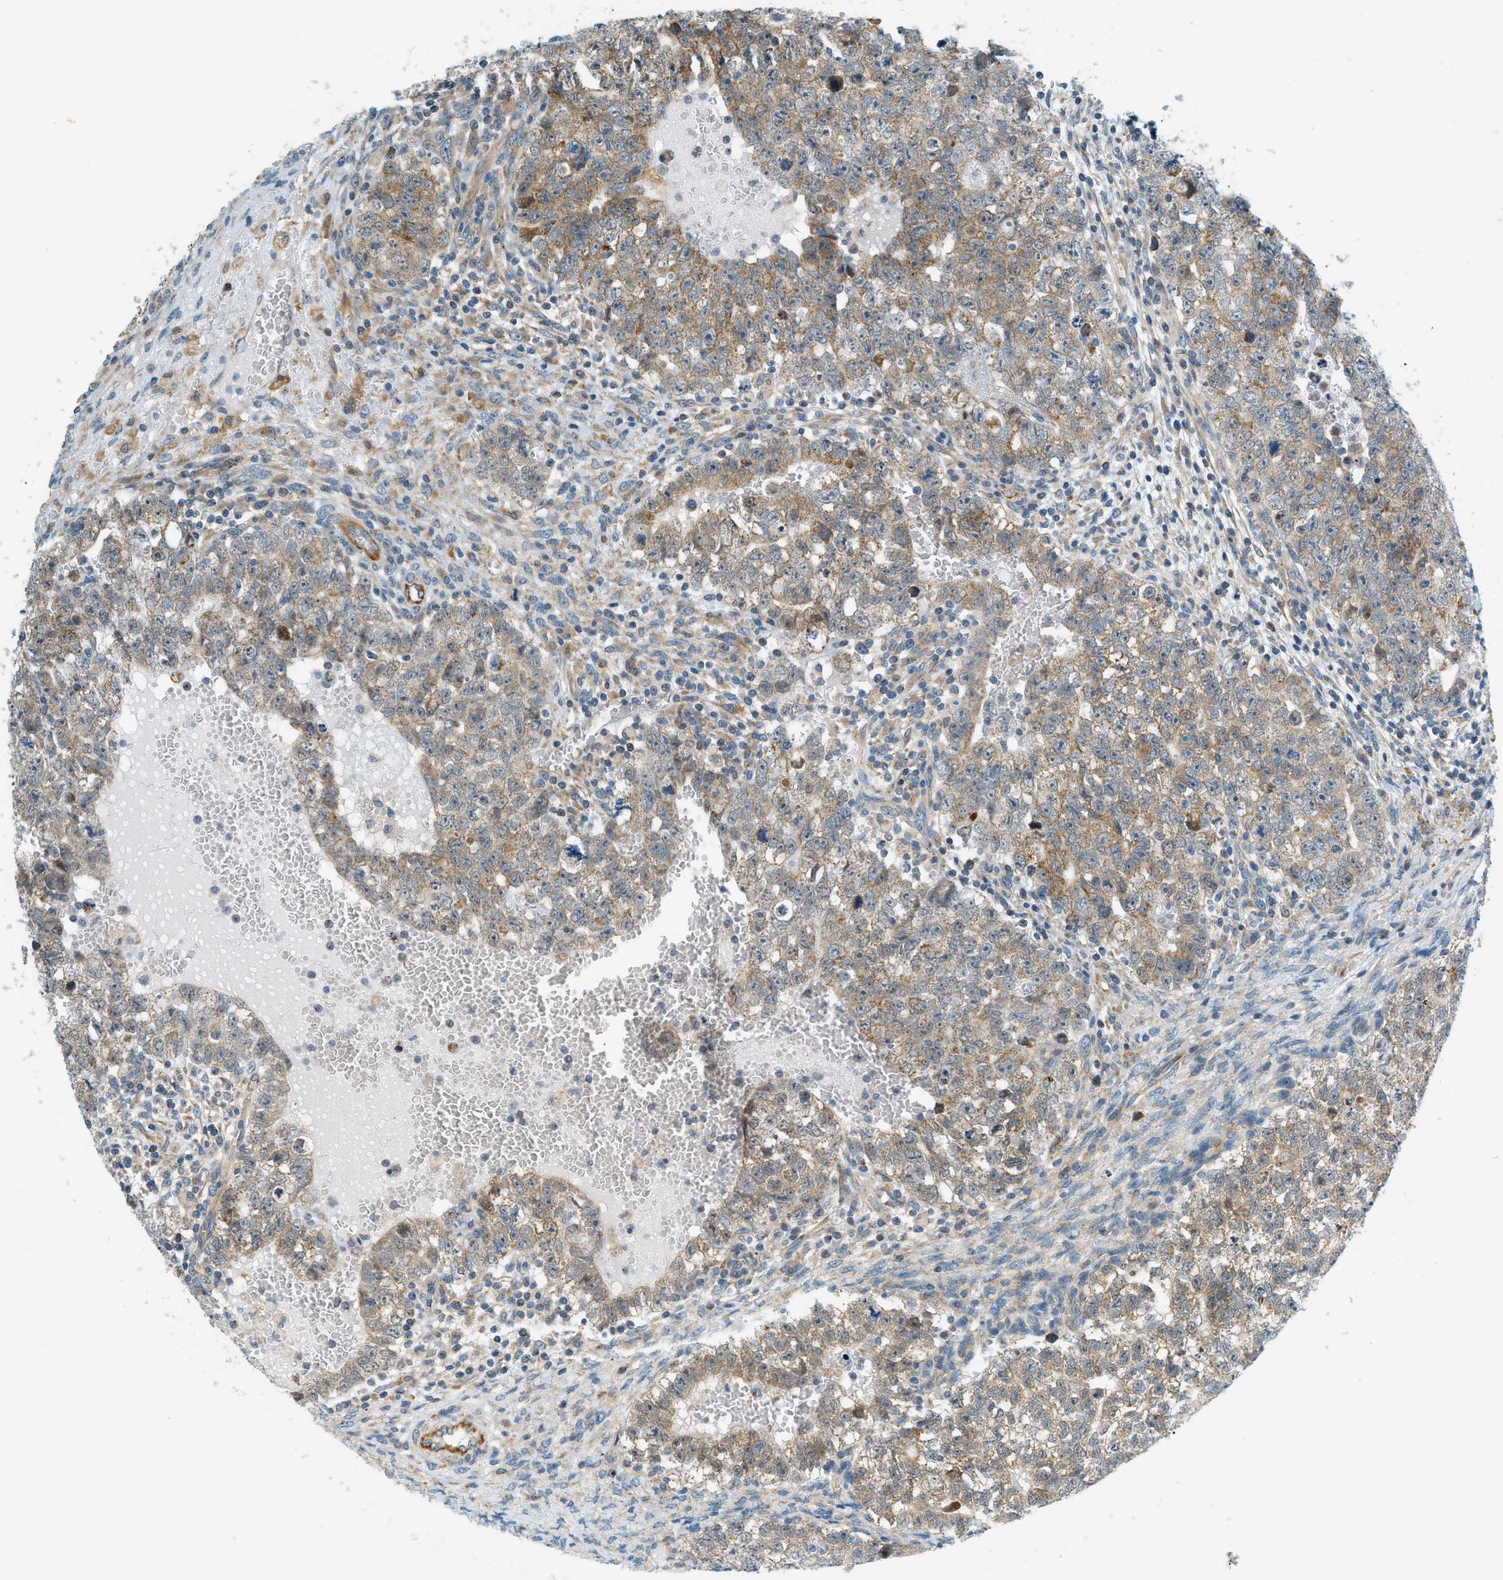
{"staining": {"intensity": "weak", "quantity": ">75%", "location": "cytoplasmic/membranous"}, "tissue": "testis cancer", "cell_type": "Tumor cells", "image_type": "cancer", "snomed": [{"axis": "morphology", "description": "Seminoma, NOS"}, {"axis": "morphology", "description": "Carcinoma, Embryonal, NOS"}, {"axis": "topography", "description": "Testis"}], "caption": "DAB immunohistochemical staining of testis cancer displays weak cytoplasmic/membranous protein expression in approximately >75% of tumor cells.", "gene": "PIGG", "patient": {"sex": "male", "age": 38}}